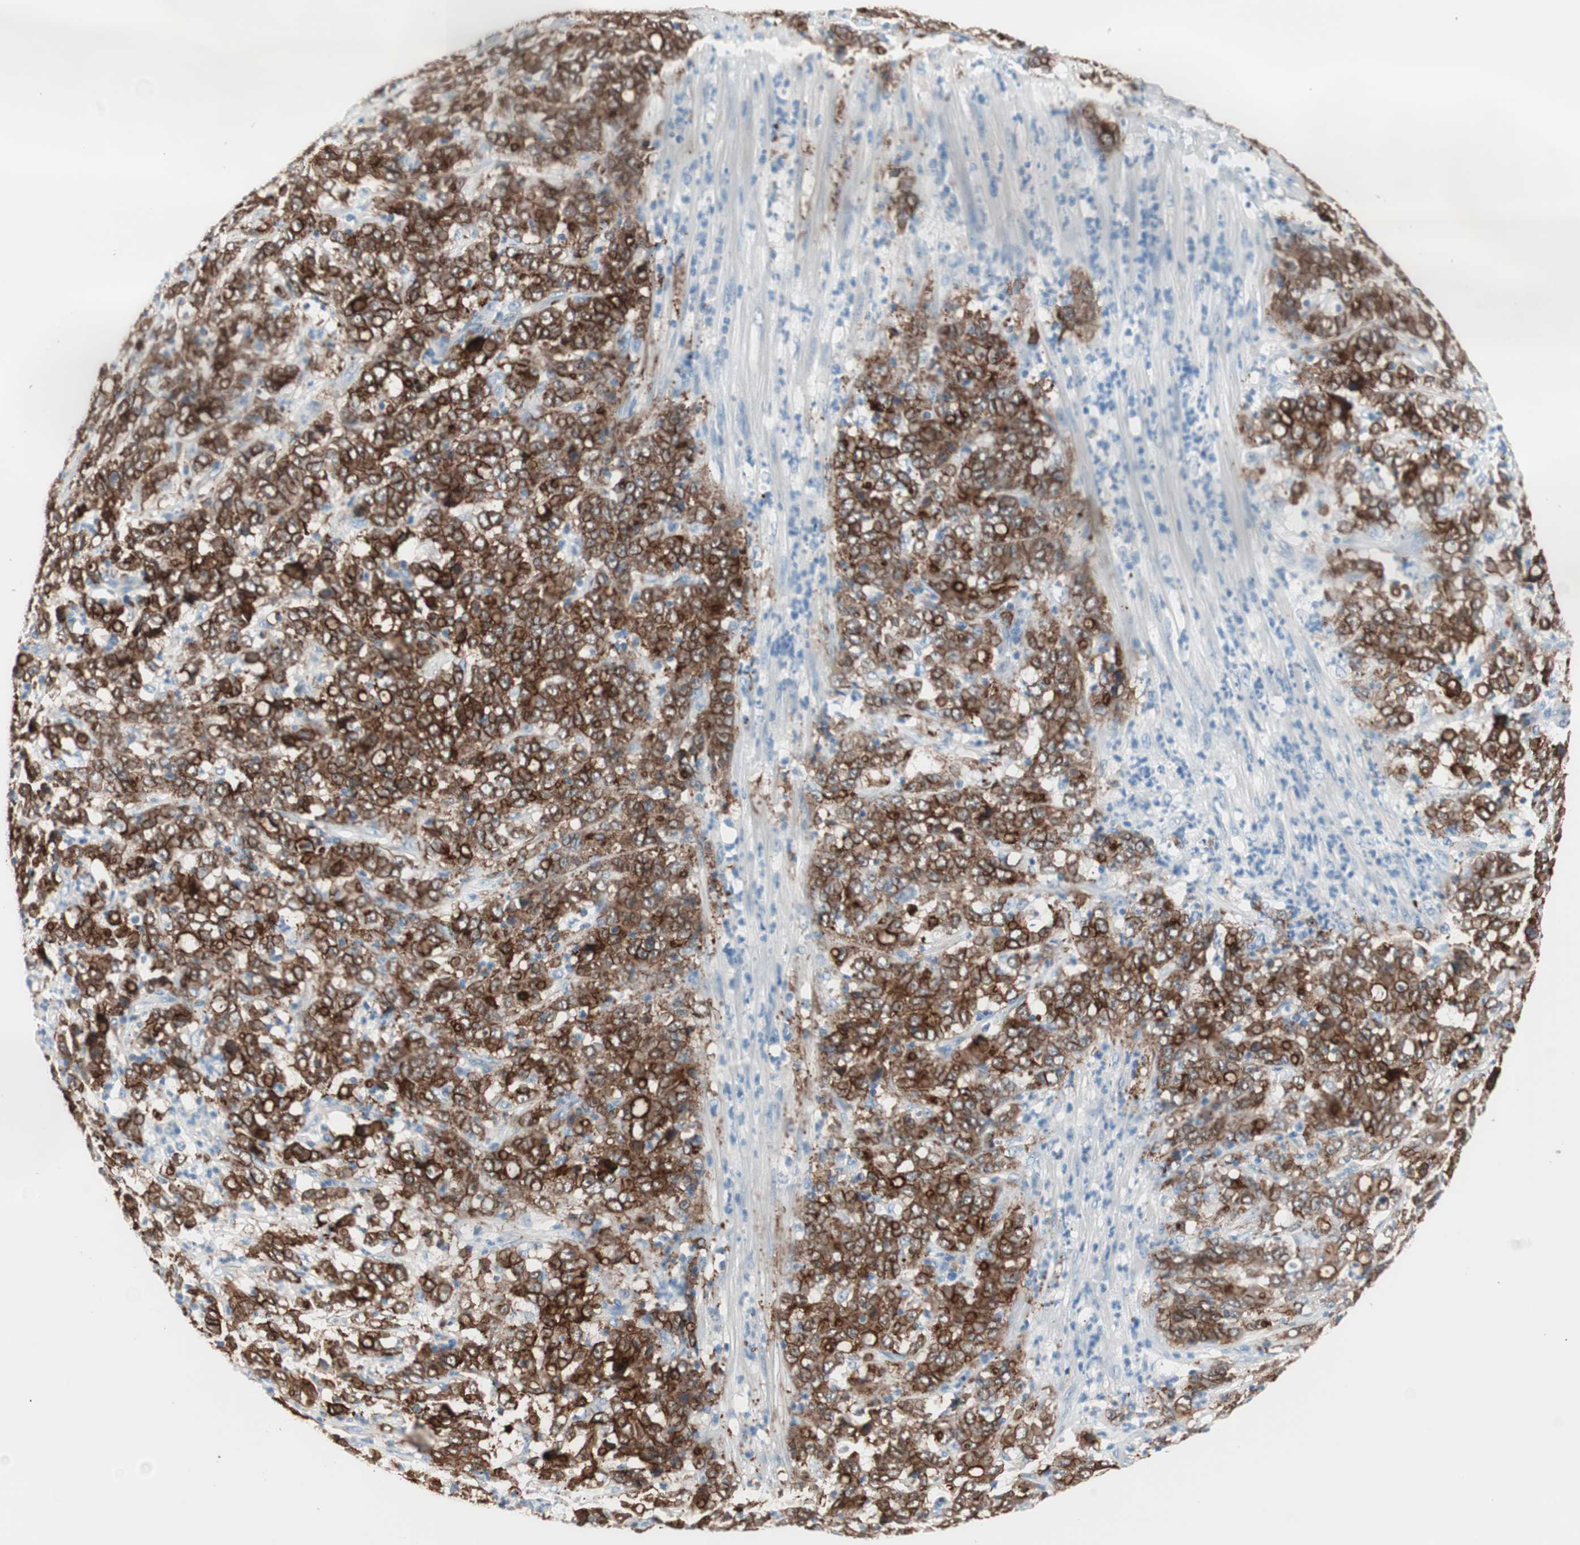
{"staining": {"intensity": "strong", "quantity": ">75%", "location": "cytoplasmic/membranous"}, "tissue": "stomach cancer", "cell_type": "Tumor cells", "image_type": "cancer", "snomed": [{"axis": "morphology", "description": "Adenocarcinoma, NOS"}, {"axis": "topography", "description": "Stomach, lower"}], "caption": "Tumor cells demonstrate high levels of strong cytoplasmic/membranous staining in approximately >75% of cells in stomach cancer (adenocarcinoma).", "gene": "VIL1", "patient": {"sex": "female", "age": 71}}